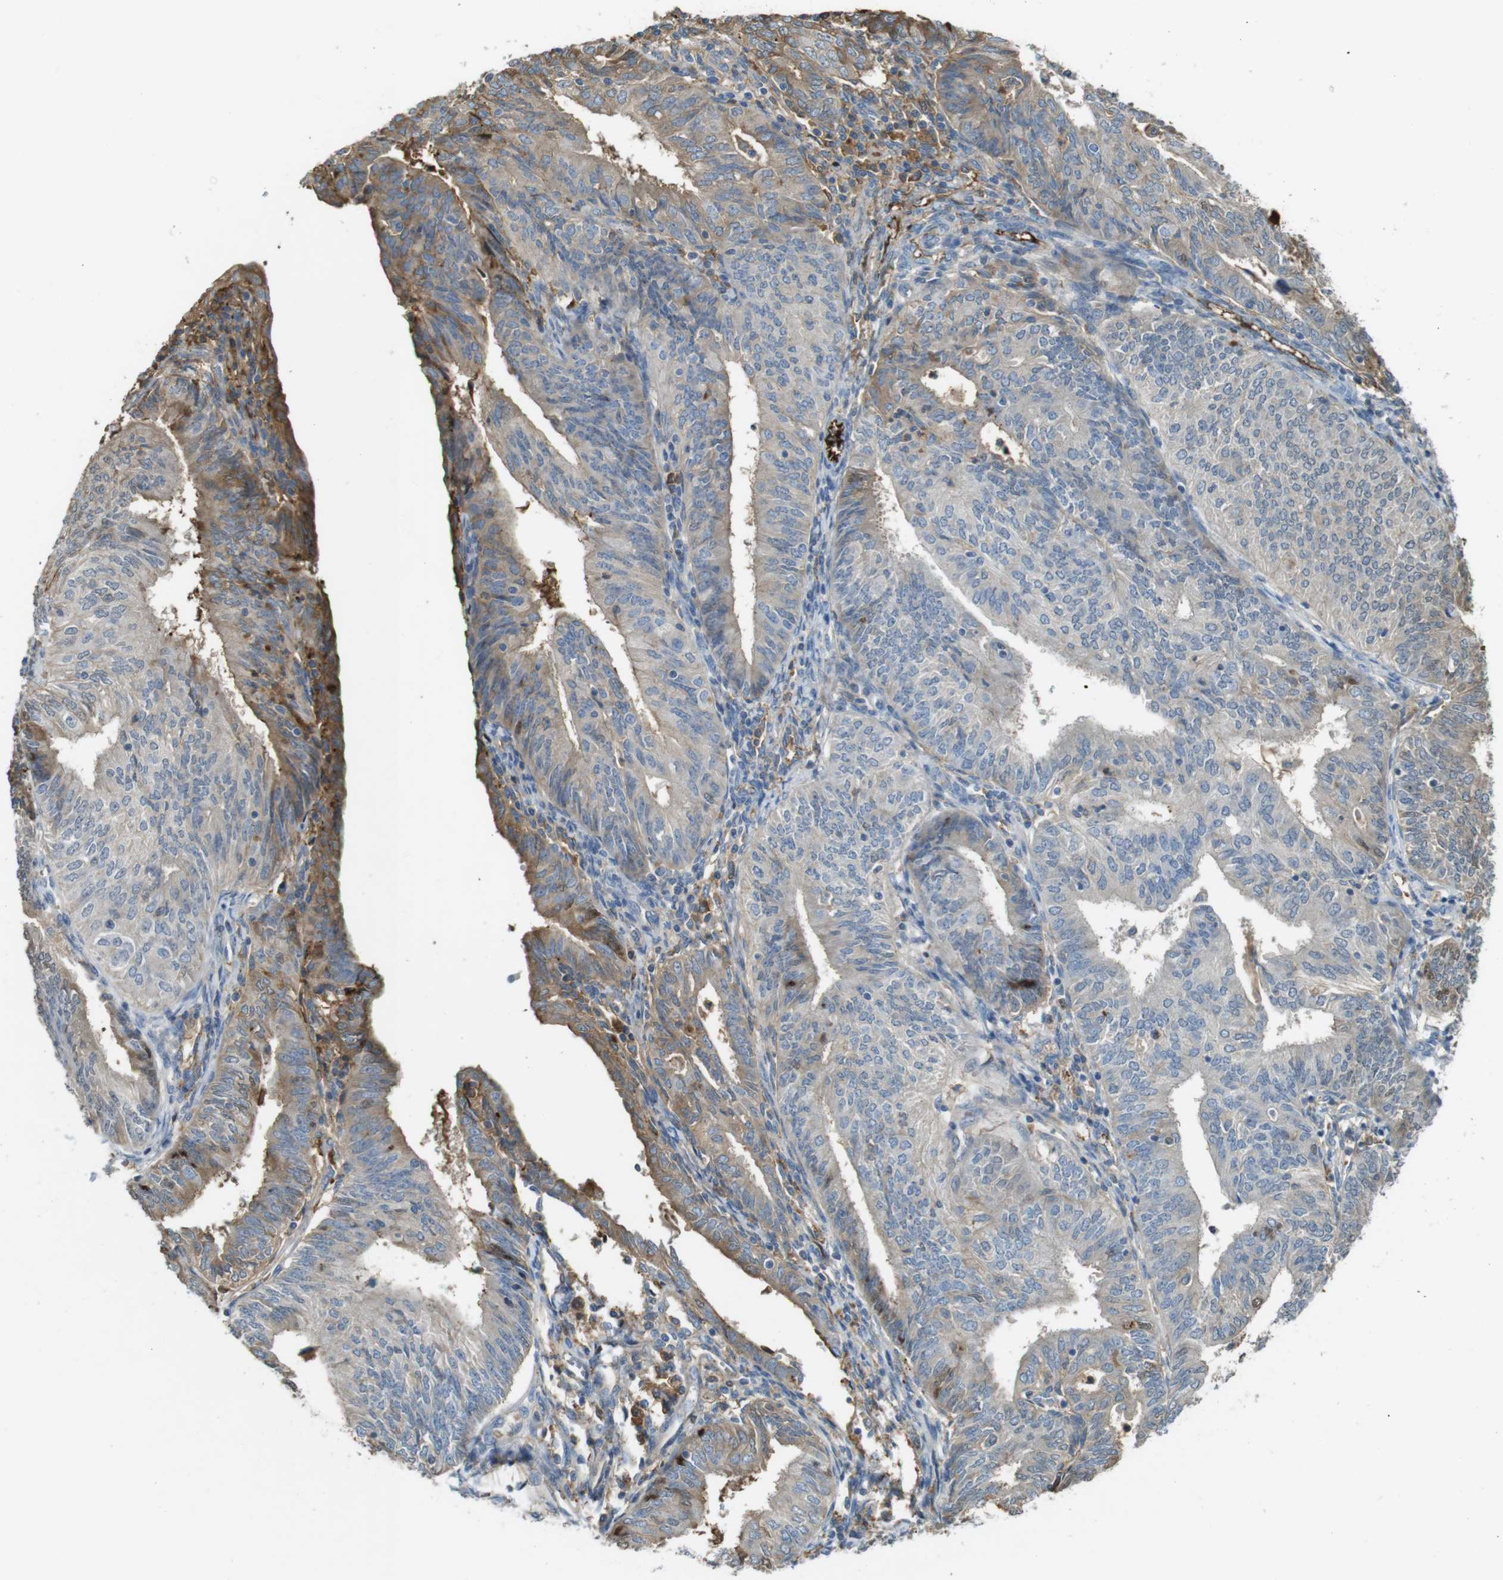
{"staining": {"intensity": "moderate", "quantity": "<25%", "location": "cytoplasmic/membranous"}, "tissue": "endometrial cancer", "cell_type": "Tumor cells", "image_type": "cancer", "snomed": [{"axis": "morphology", "description": "Adenocarcinoma, NOS"}, {"axis": "topography", "description": "Endometrium"}], "caption": "Endometrial cancer stained with DAB immunohistochemistry (IHC) shows low levels of moderate cytoplasmic/membranous positivity in approximately <25% of tumor cells. The protein is shown in brown color, while the nuclei are stained blue.", "gene": "LTBP4", "patient": {"sex": "female", "age": 58}}